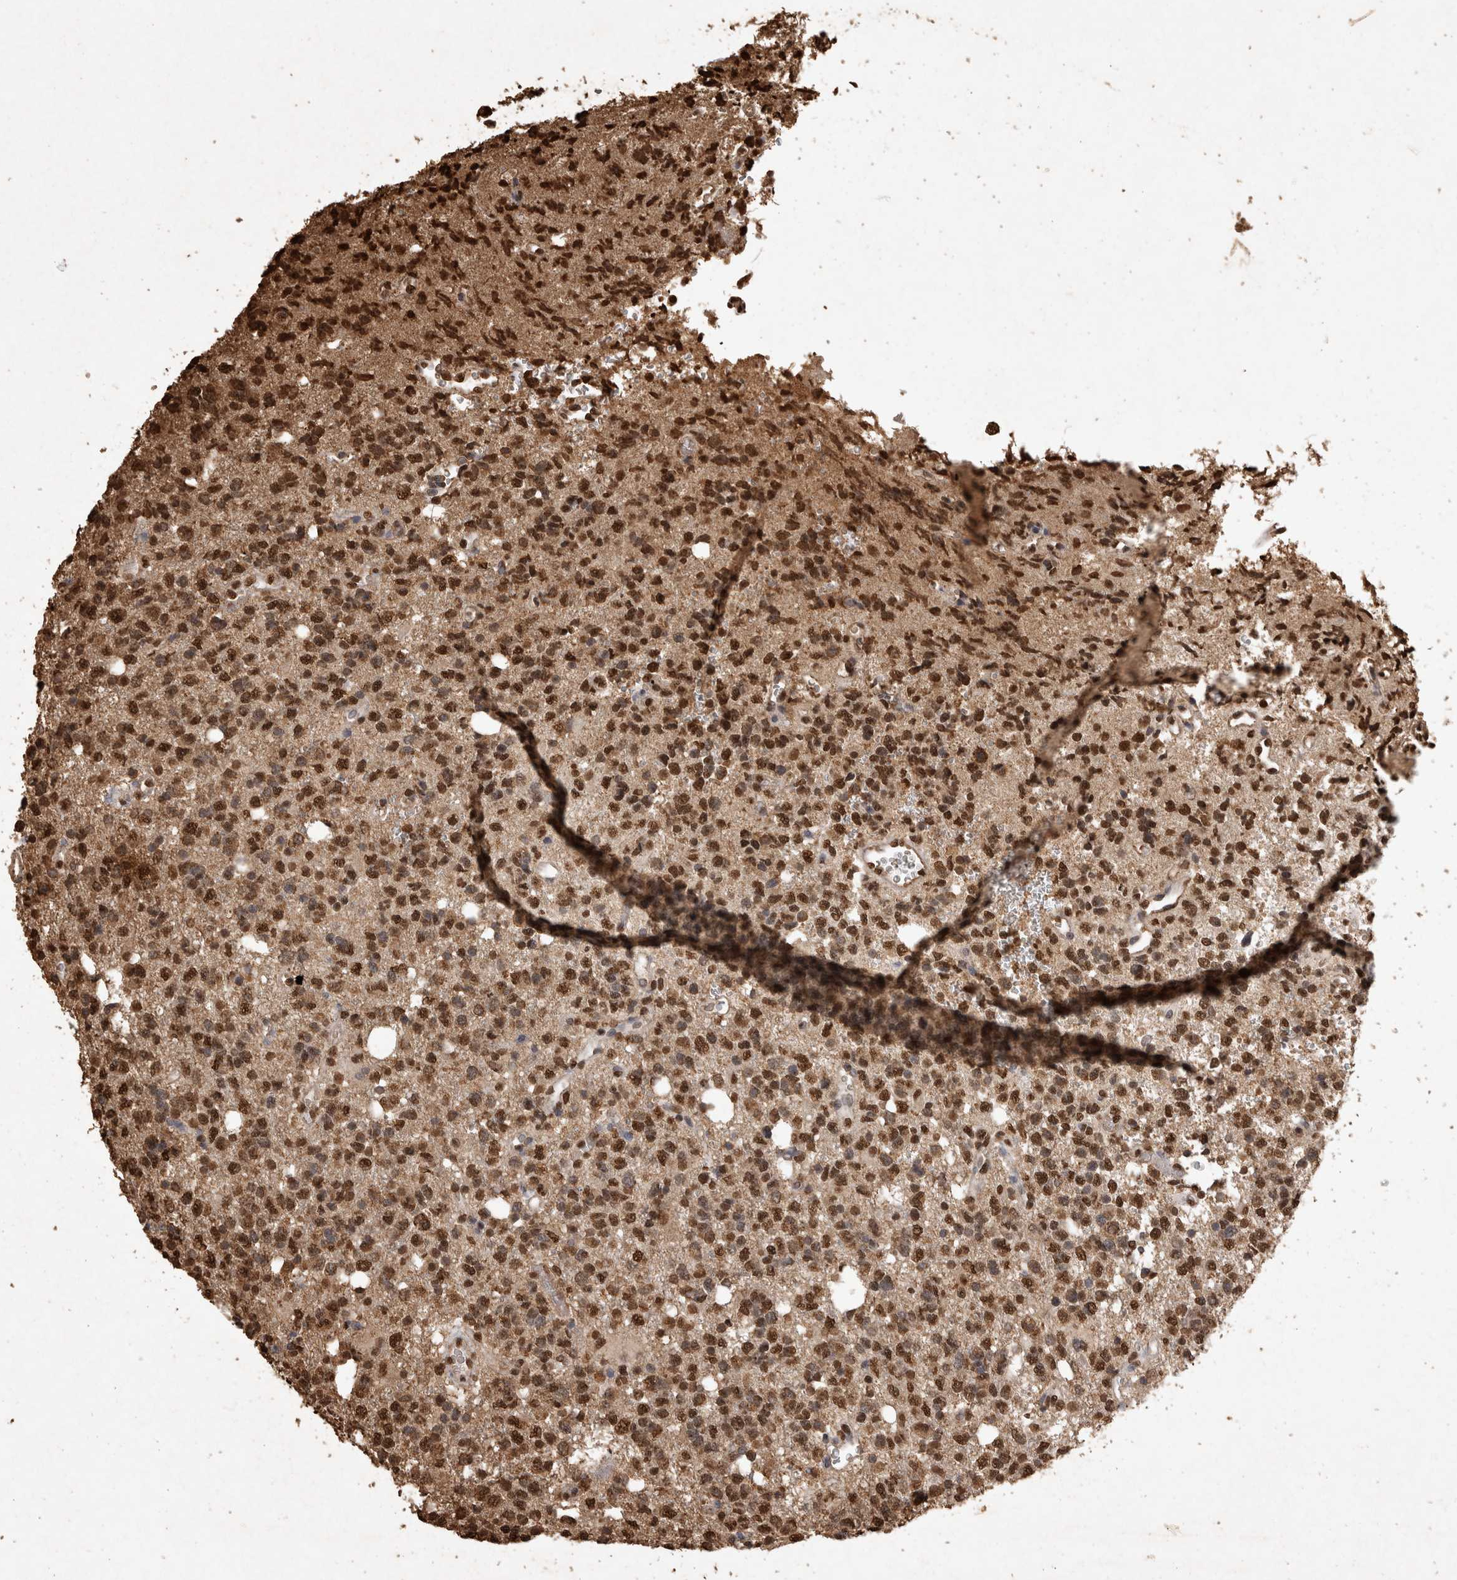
{"staining": {"intensity": "strong", "quantity": "25%-75%", "location": "nuclear"}, "tissue": "glioma", "cell_type": "Tumor cells", "image_type": "cancer", "snomed": [{"axis": "morphology", "description": "Glioma, malignant, High grade"}, {"axis": "topography", "description": "Brain"}], "caption": "An image showing strong nuclear staining in approximately 25%-75% of tumor cells in malignant glioma (high-grade), as visualized by brown immunohistochemical staining.", "gene": "OAS2", "patient": {"sex": "female", "age": 62}}